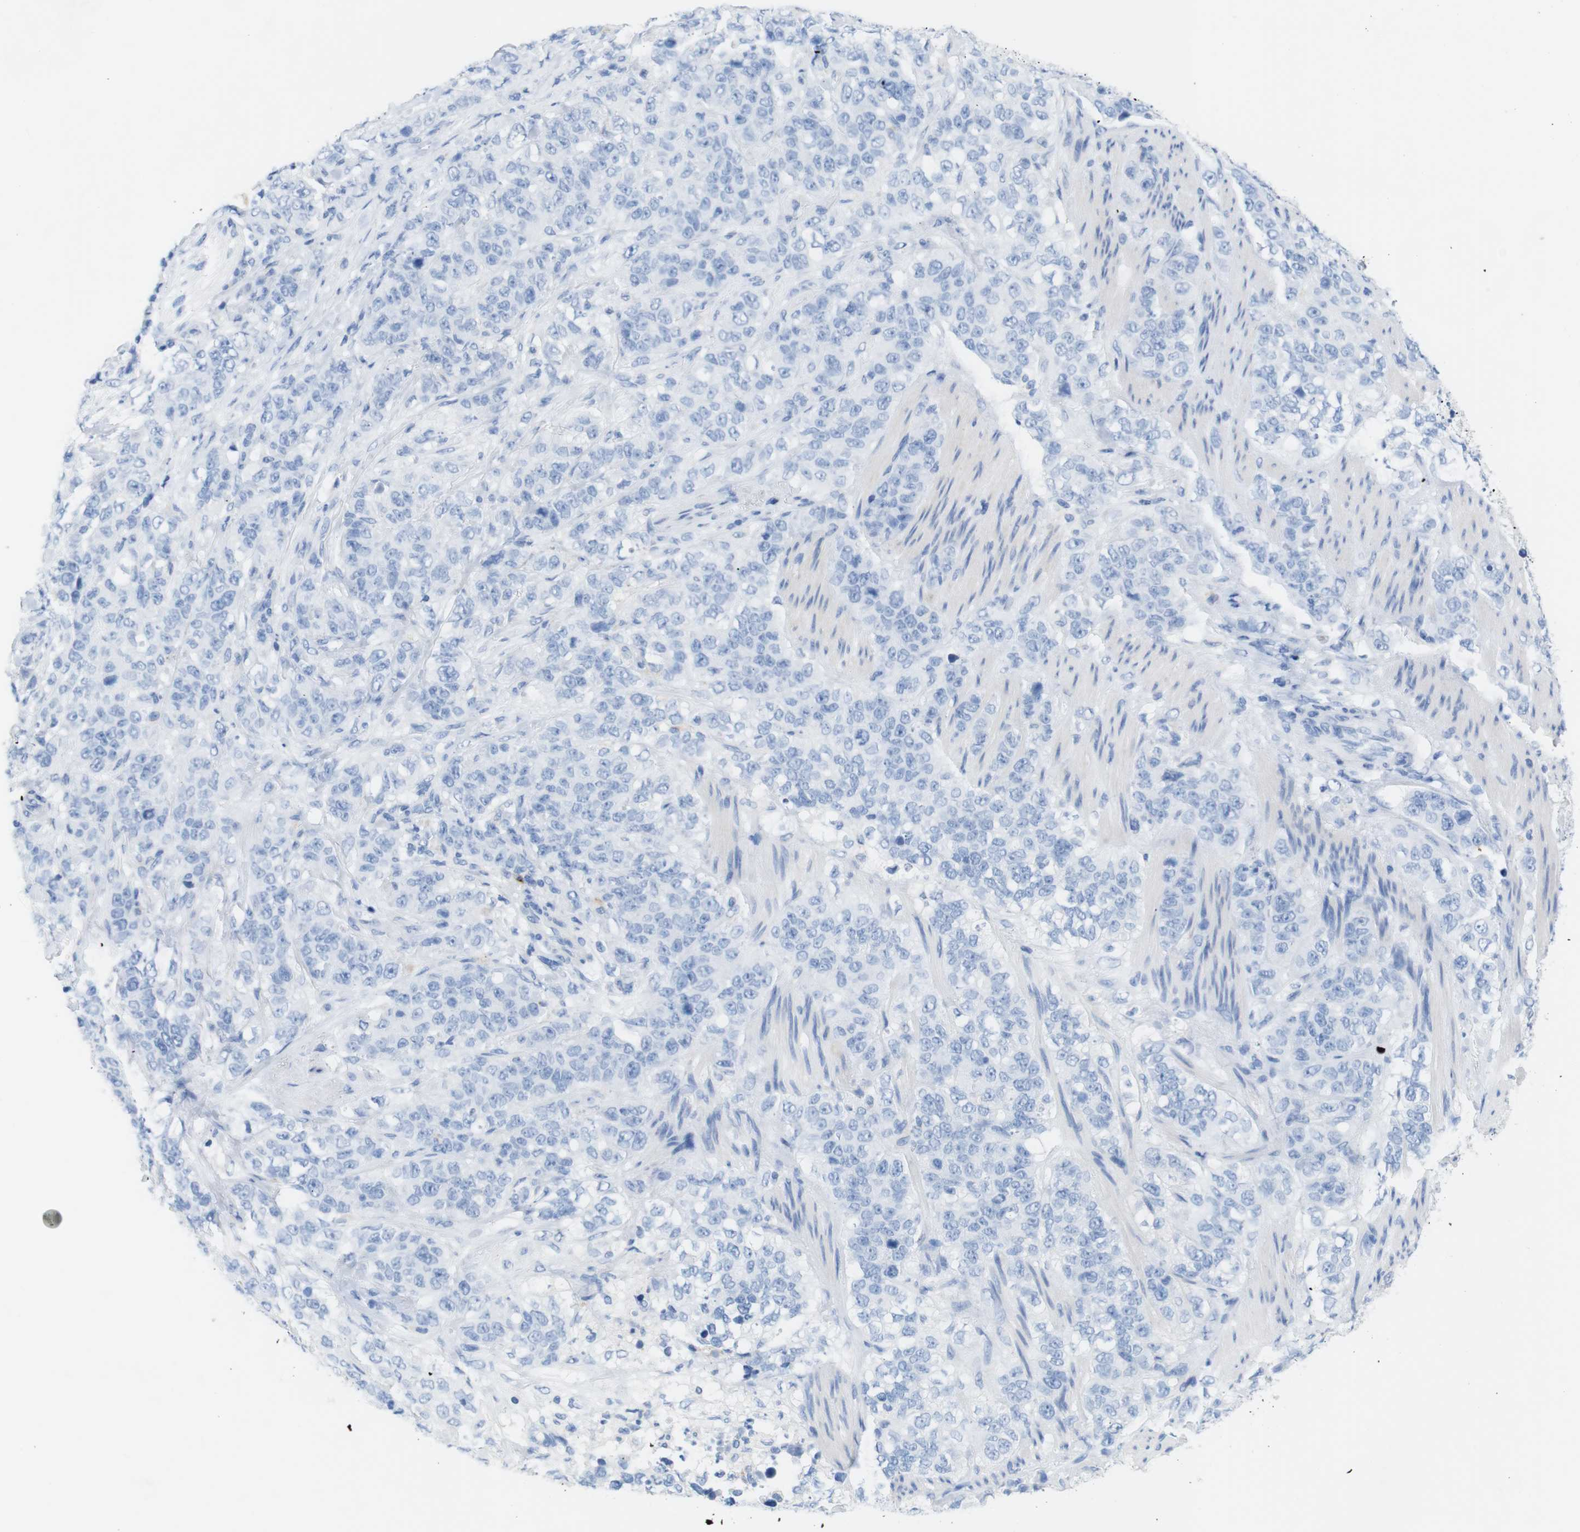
{"staining": {"intensity": "negative", "quantity": "none", "location": "none"}, "tissue": "stomach cancer", "cell_type": "Tumor cells", "image_type": "cancer", "snomed": [{"axis": "morphology", "description": "Adenocarcinoma, NOS"}, {"axis": "topography", "description": "Stomach"}], "caption": "Stomach cancer stained for a protein using immunohistochemistry (IHC) displays no staining tumor cells.", "gene": "LAG3", "patient": {"sex": "male", "age": 48}}